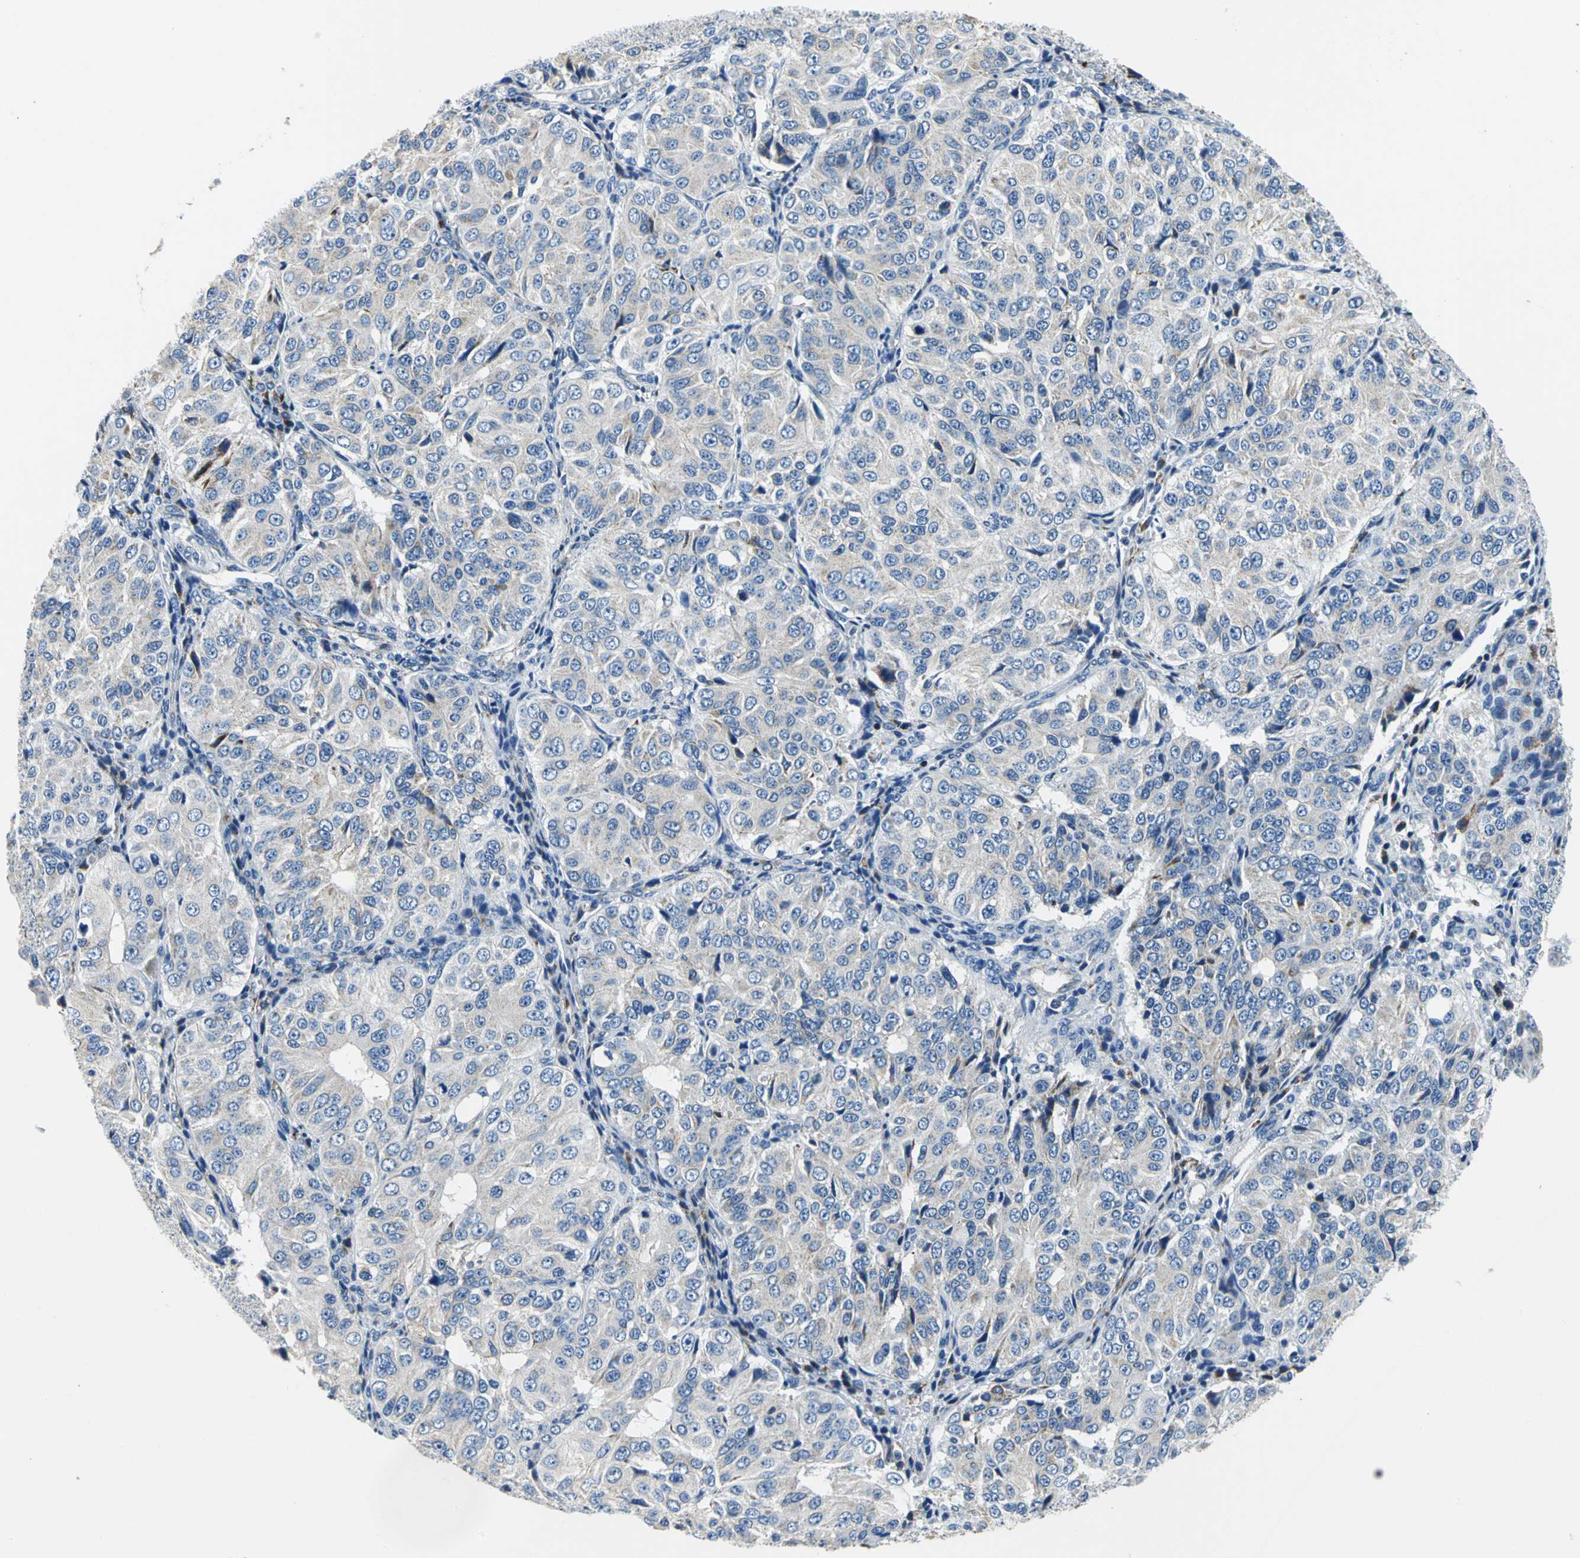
{"staining": {"intensity": "weak", "quantity": ">75%", "location": "cytoplasmic/membranous"}, "tissue": "ovarian cancer", "cell_type": "Tumor cells", "image_type": "cancer", "snomed": [{"axis": "morphology", "description": "Carcinoma, endometroid"}, {"axis": "topography", "description": "Ovary"}], "caption": "The immunohistochemical stain highlights weak cytoplasmic/membranous positivity in tumor cells of ovarian cancer tissue.", "gene": "IFI6", "patient": {"sex": "female", "age": 51}}